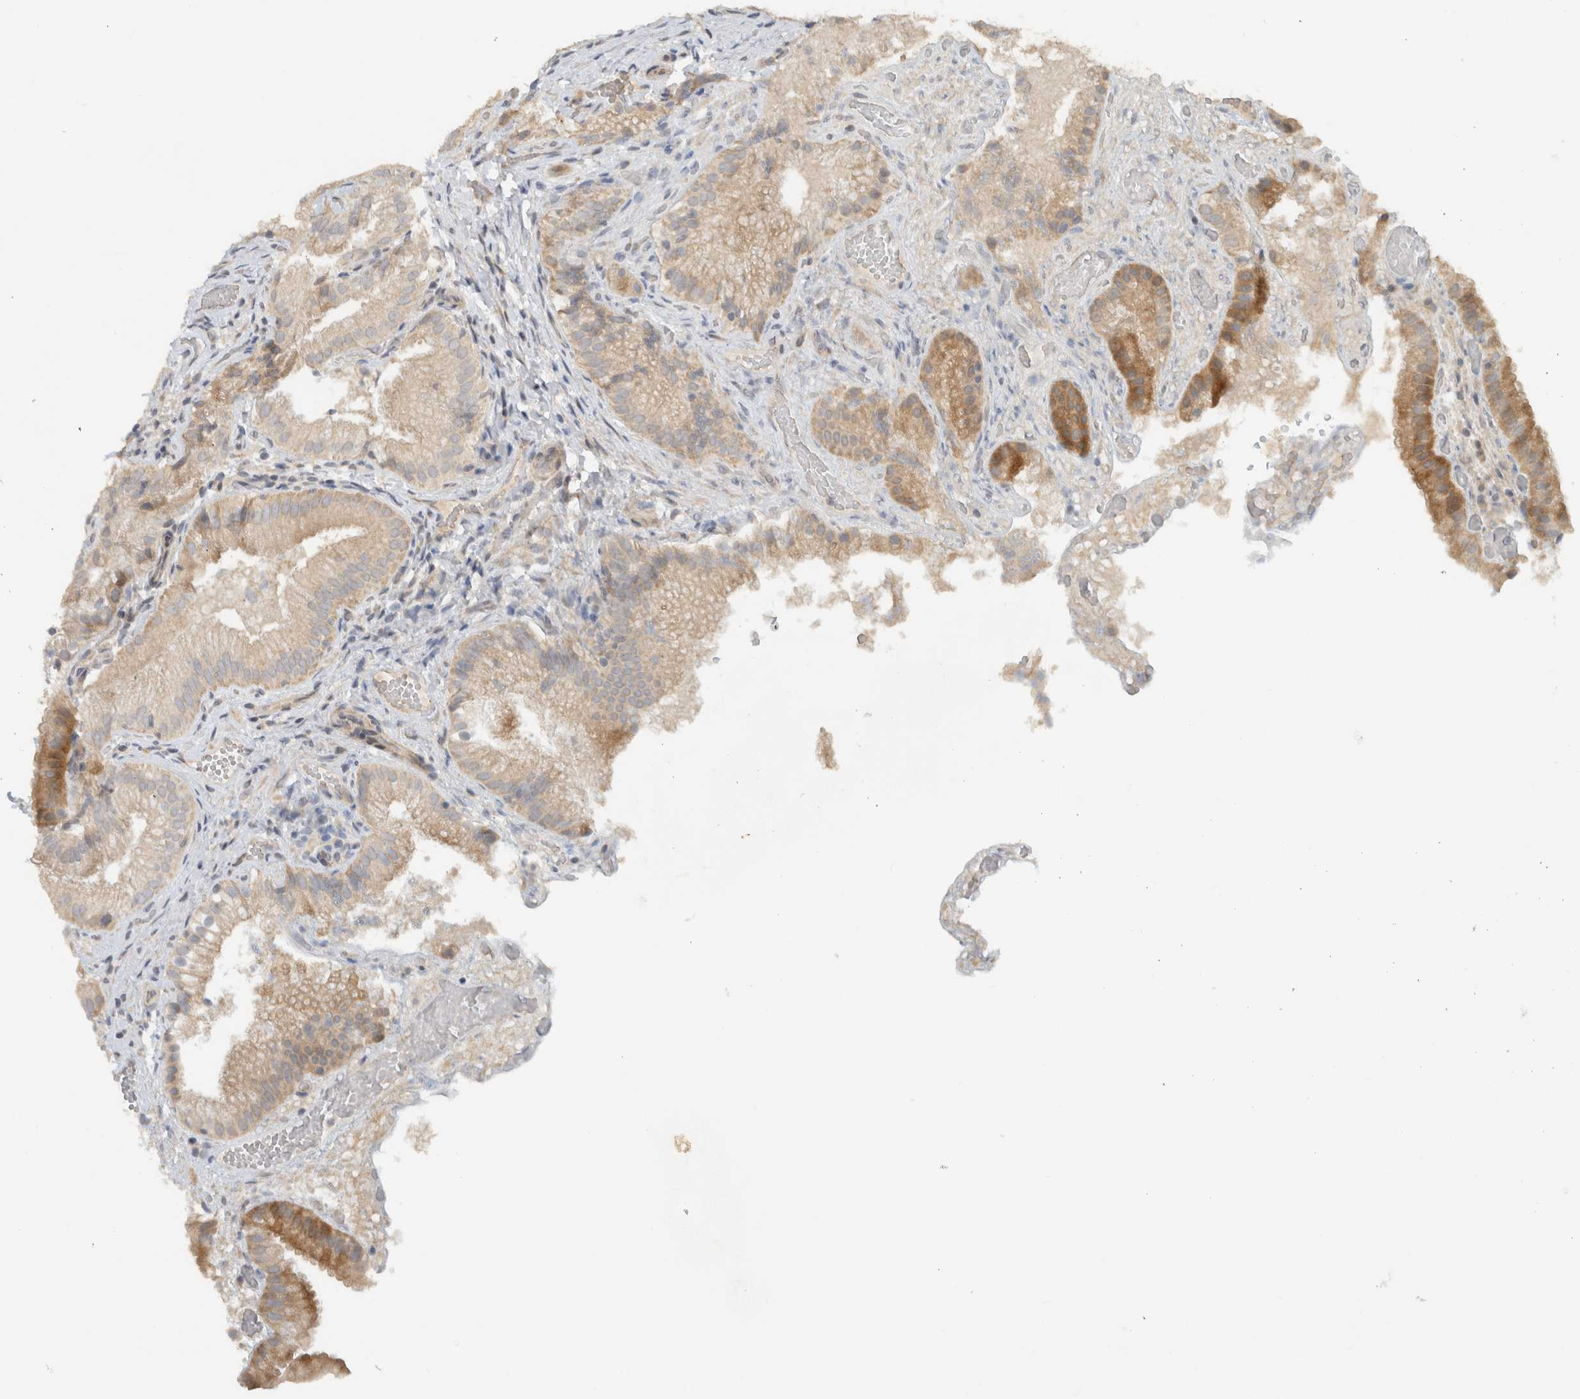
{"staining": {"intensity": "moderate", "quantity": "<25%", "location": "cytoplasmic/membranous"}, "tissue": "gallbladder", "cell_type": "Glandular cells", "image_type": "normal", "snomed": [{"axis": "morphology", "description": "Normal tissue, NOS"}, {"axis": "topography", "description": "Gallbladder"}], "caption": "Glandular cells exhibit moderate cytoplasmic/membranous expression in about <25% of cells in normal gallbladder. The protein is shown in brown color, while the nuclei are stained blue.", "gene": "ERCC6L2", "patient": {"sex": "female", "age": 30}}